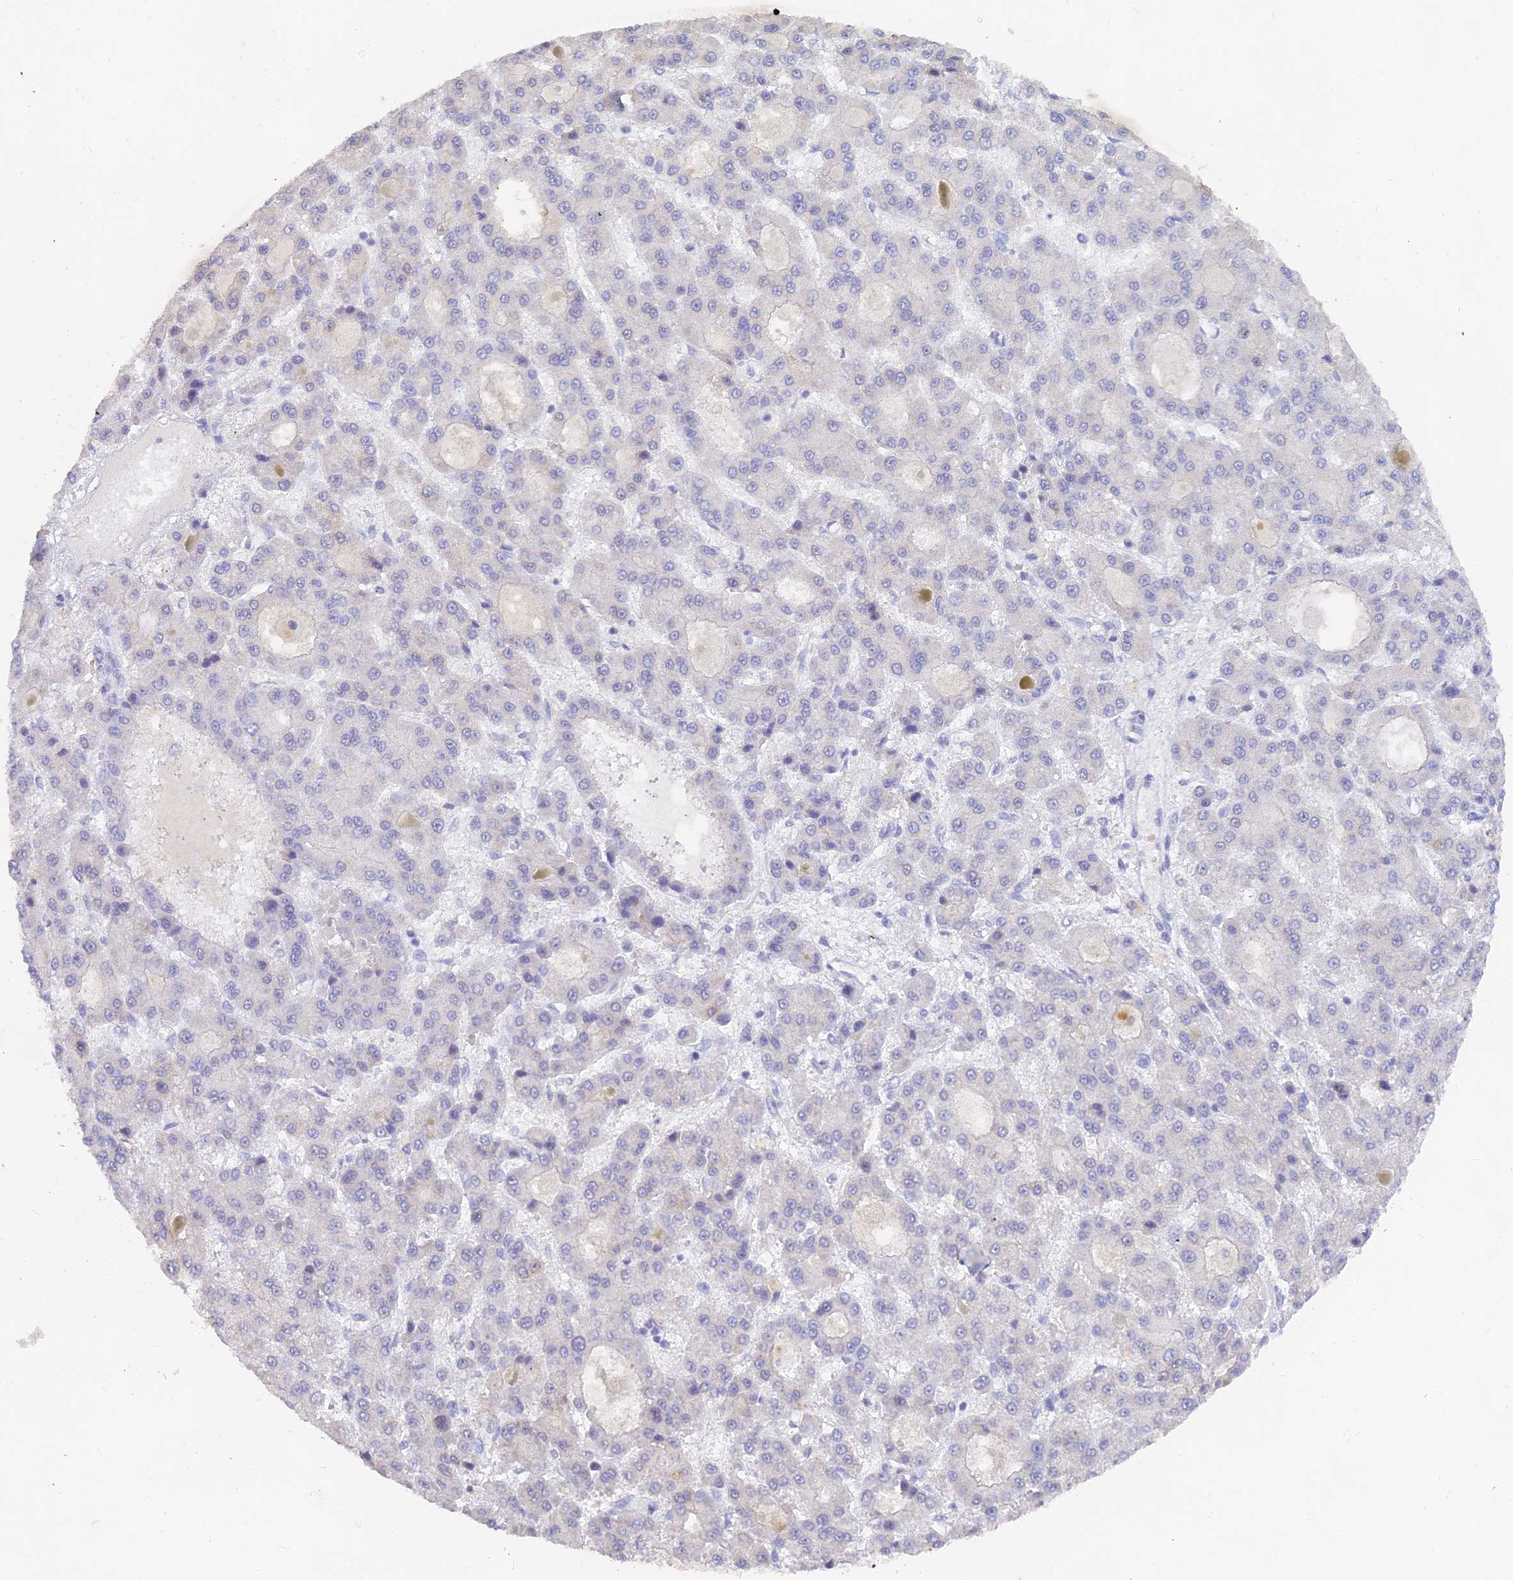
{"staining": {"intensity": "negative", "quantity": "none", "location": "none"}, "tissue": "liver cancer", "cell_type": "Tumor cells", "image_type": "cancer", "snomed": [{"axis": "morphology", "description": "Carcinoma, Hepatocellular, NOS"}, {"axis": "topography", "description": "Liver"}], "caption": "Immunohistochemistry of human liver cancer (hepatocellular carcinoma) shows no positivity in tumor cells. The staining is performed using DAB brown chromogen with nuclei counter-stained in using hematoxylin.", "gene": "LRIF1", "patient": {"sex": "male", "age": 70}}